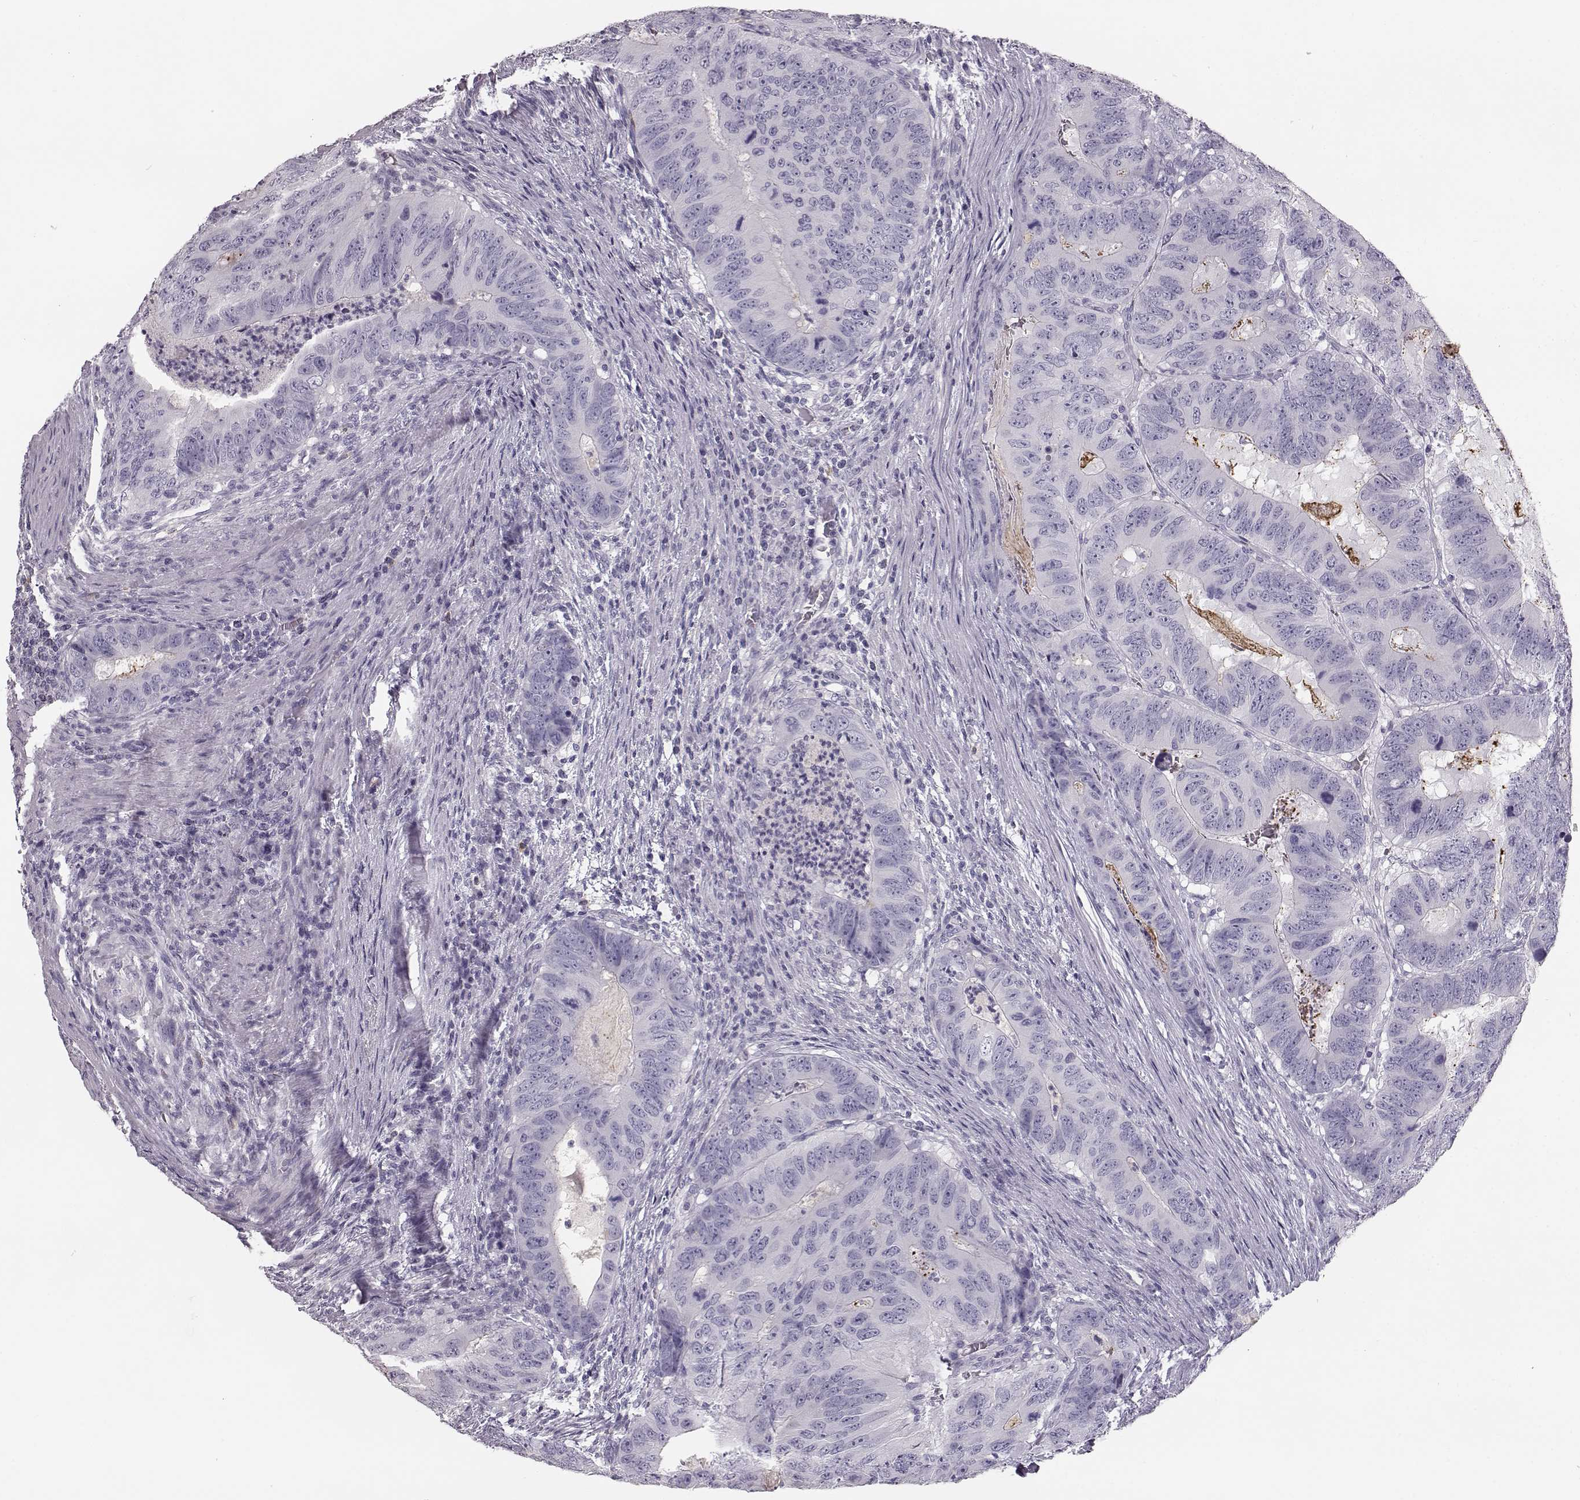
{"staining": {"intensity": "negative", "quantity": "none", "location": "none"}, "tissue": "colorectal cancer", "cell_type": "Tumor cells", "image_type": "cancer", "snomed": [{"axis": "morphology", "description": "Adenocarcinoma, NOS"}, {"axis": "topography", "description": "Colon"}], "caption": "High power microscopy photomicrograph of an immunohistochemistry (IHC) micrograph of adenocarcinoma (colorectal), revealing no significant expression in tumor cells.", "gene": "NPTXR", "patient": {"sex": "male", "age": 79}}